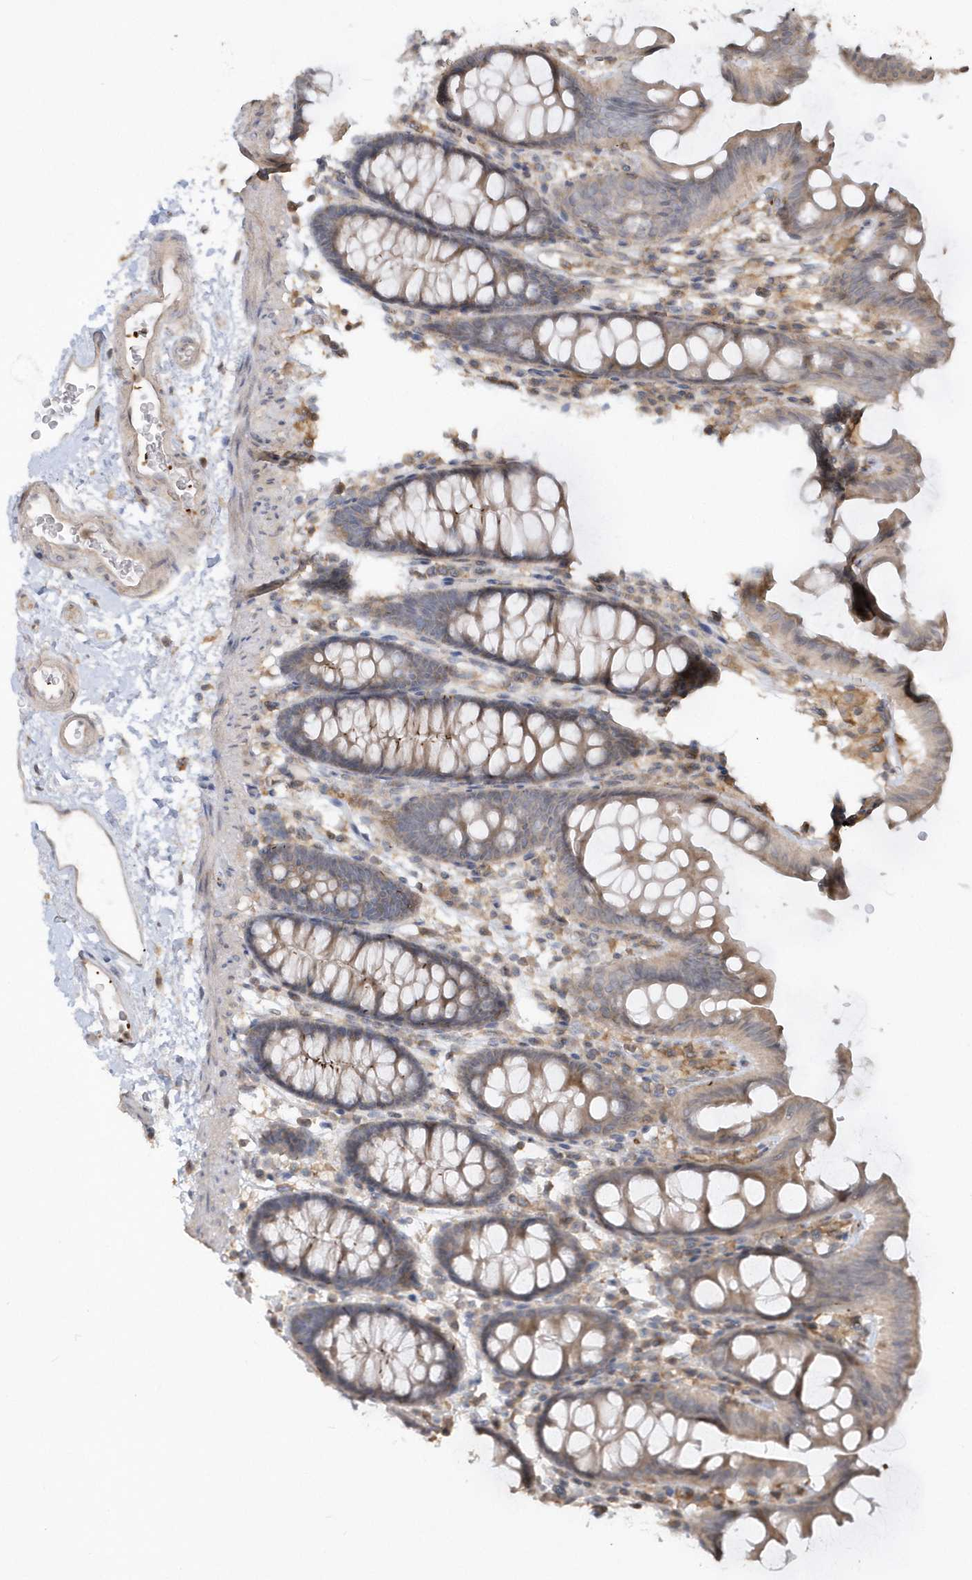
{"staining": {"intensity": "weak", "quantity": "25%-75%", "location": "cytoplasmic/membranous"}, "tissue": "colon", "cell_type": "Endothelial cells", "image_type": "normal", "snomed": [{"axis": "morphology", "description": "Normal tissue, NOS"}, {"axis": "topography", "description": "Colon"}], "caption": "Immunohistochemical staining of unremarkable colon demonstrates low levels of weak cytoplasmic/membranous positivity in approximately 25%-75% of endothelial cells.", "gene": "BSN", "patient": {"sex": "male", "age": 75}}